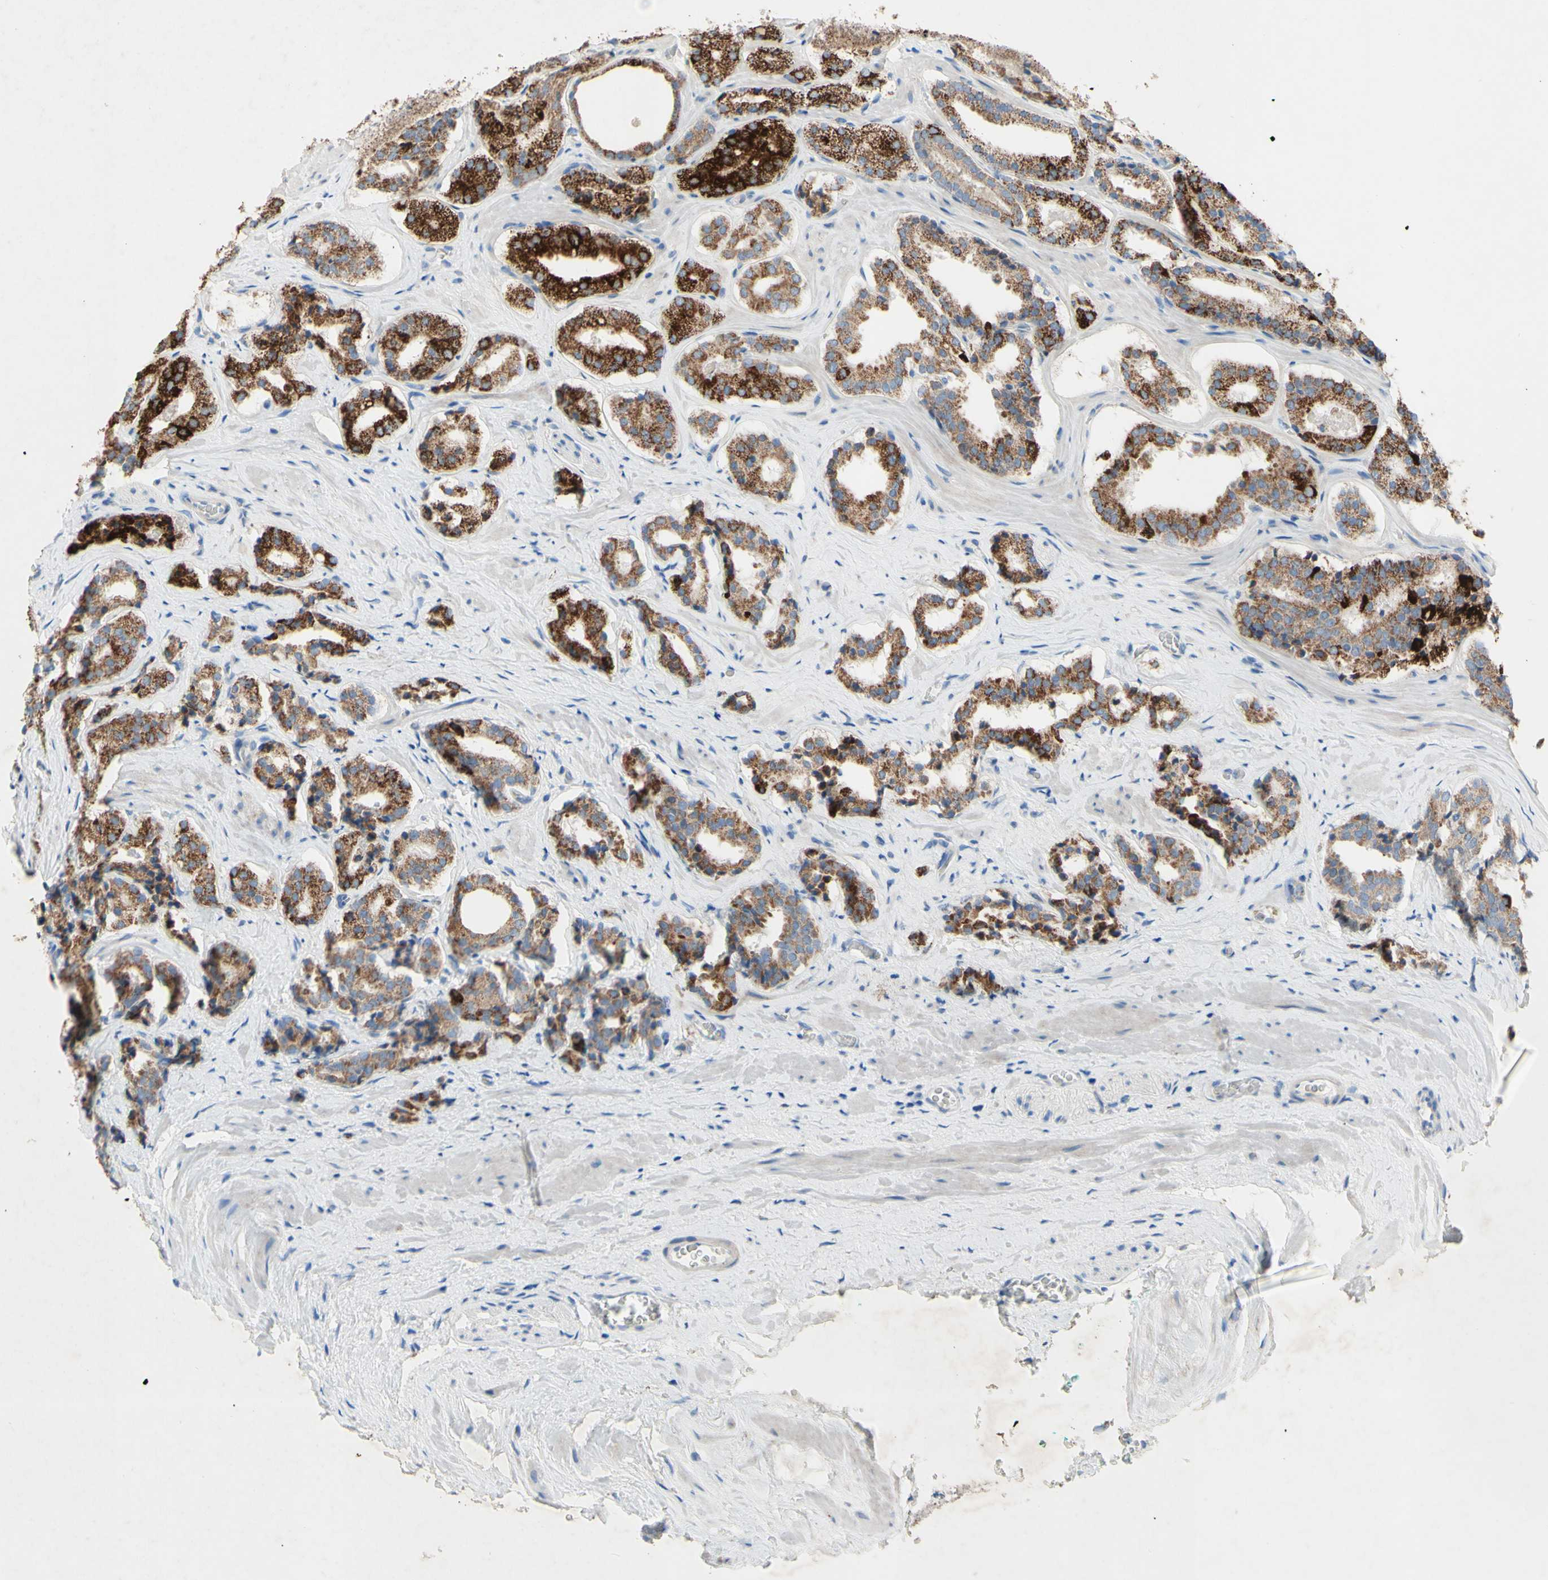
{"staining": {"intensity": "moderate", "quantity": ">75%", "location": "cytoplasmic/membranous"}, "tissue": "prostate cancer", "cell_type": "Tumor cells", "image_type": "cancer", "snomed": [{"axis": "morphology", "description": "Adenocarcinoma, High grade"}, {"axis": "topography", "description": "Prostate"}], "caption": "Human adenocarcinoma (high-grade) (prostate) stained with a protein marker exhibits moderate staining in tumor cells.", "gene": "ACADL", "patient": {"sex": "male", "age": 60}}